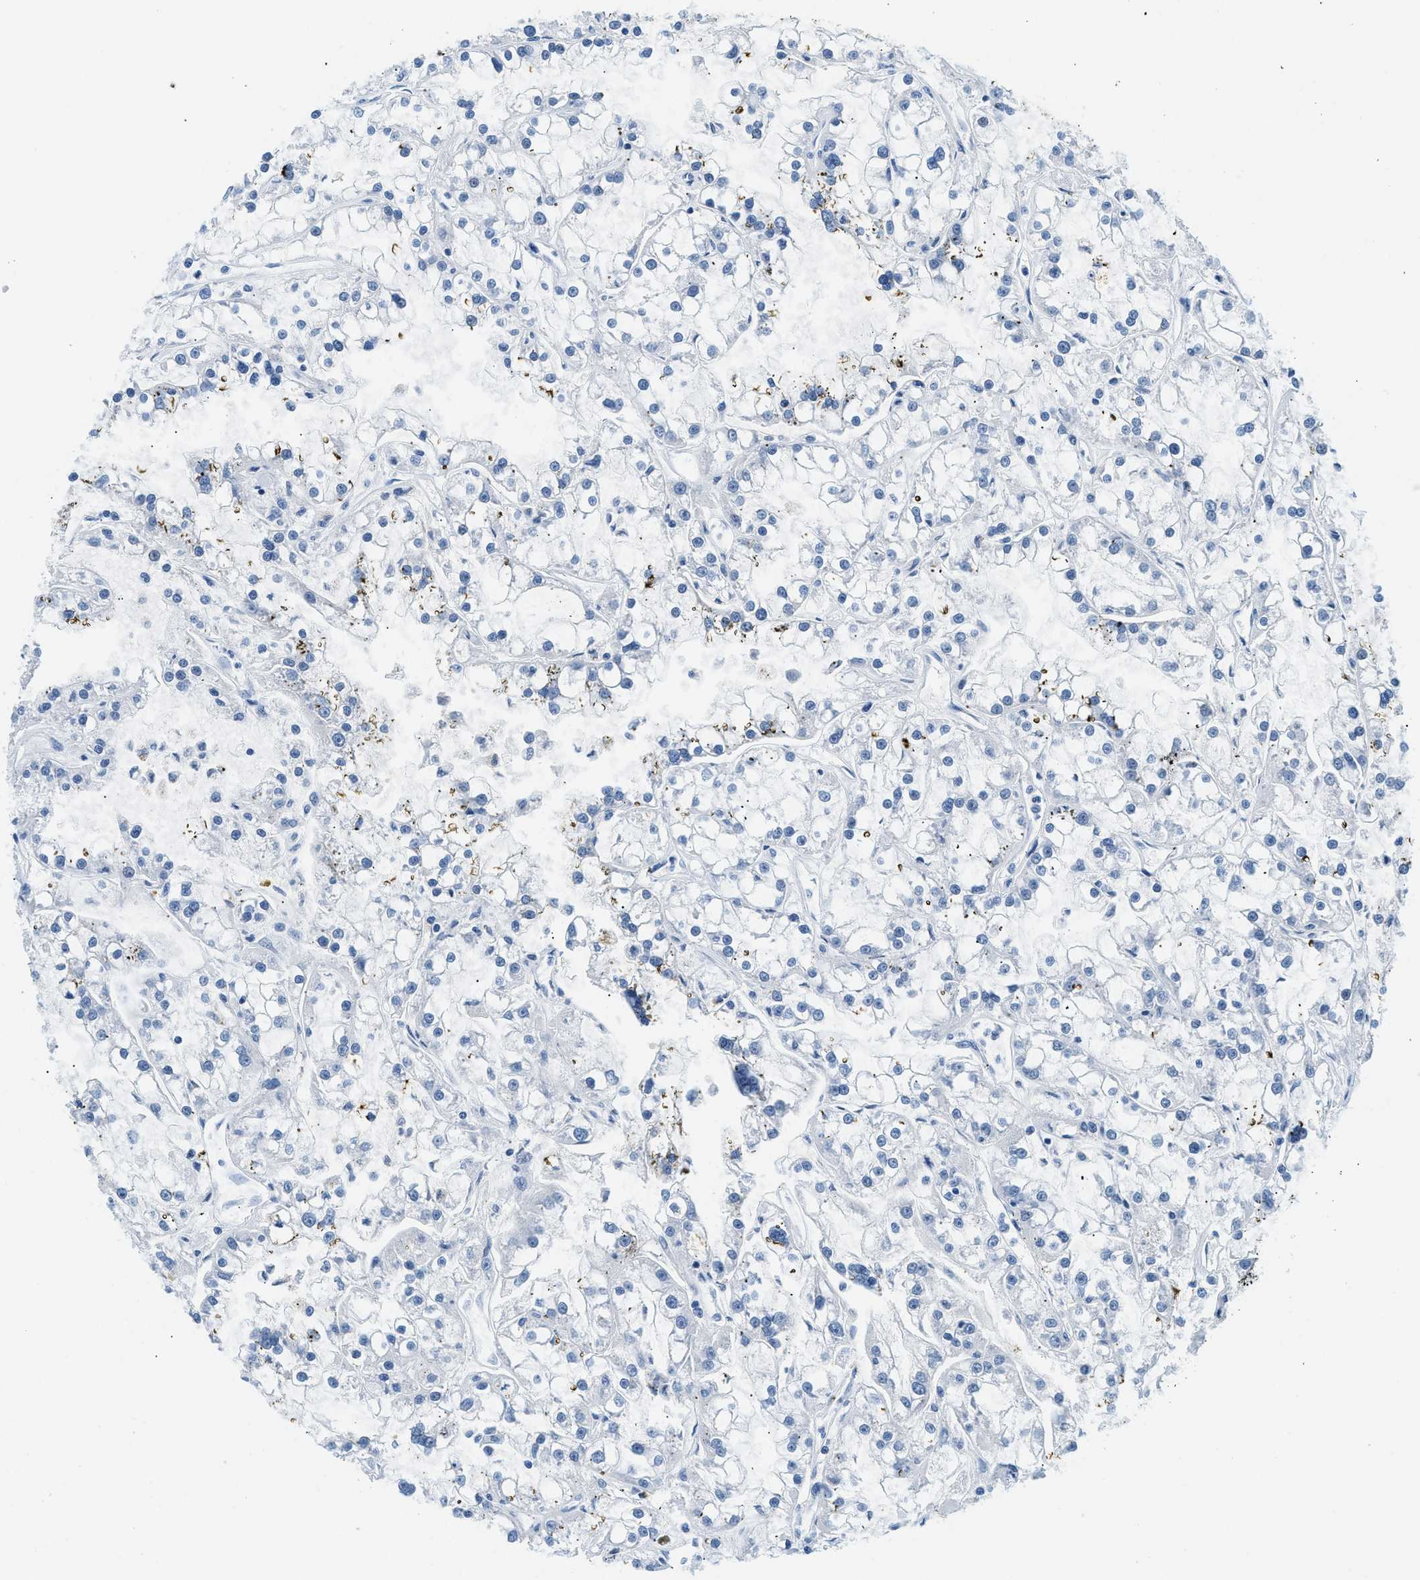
{"staining": {"intensity": "negative", "quantity": "none", "location": "none"}, "tissue": "renal cancer", "cell_type": "Tumor cells", "image_type": "cancer", "snomed": [{"axis": "morphology", "description": "Adenocarcinoma, NOS"}, {"axis": "topography", "description": "Kidney"}], "caption": "The histopathology image shows no staining of tumor cells in renal adenocarcinoma.", "gene": "STXBP2", "patient": {"sex": "female", "age": 52}}